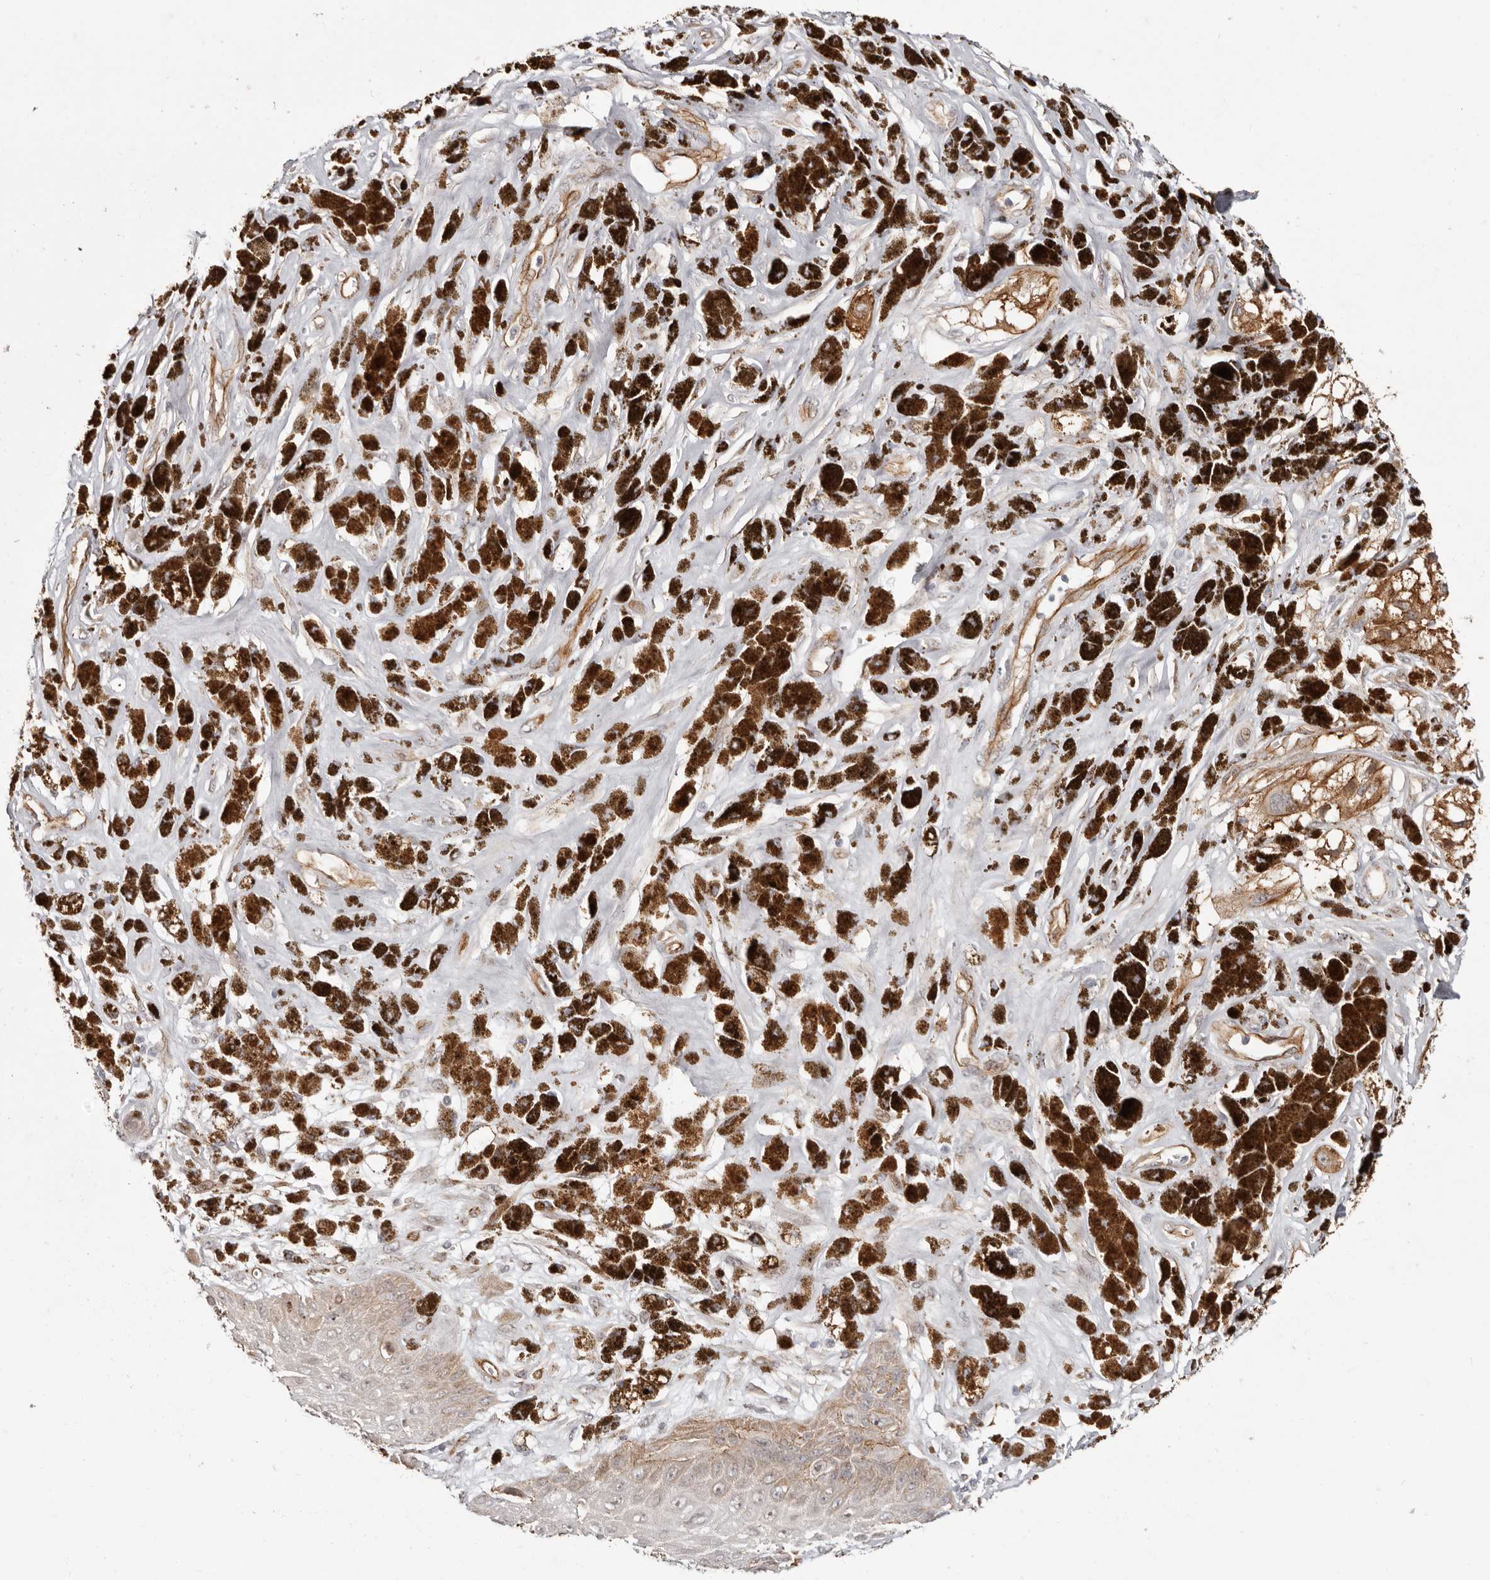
{"staining": {"intensity": "strong", "quantity": ">75%", "location": "cytoplasmic/membranous"}, "tissue": "melanoma", "cell_type": "Tumor cells", "image_type": "cancer", "snomed": [{"axis": "morphology", "description": "Malignant melanoma, NOS"}, {"axis": "topography", "description": "Skin"}], "caption": "Melanoma stained with DAB IHC displays high levels of strong cytoplasmic/membranous staining in approximately >75% of tumor cells. Using DAB (3,3'-diaminobenzidine) (brown) and hematoxylin (blue) stains, captured at high magnification using brightfield microscopy.", "gene": "SZT2", "patient": {"sex": "male", "age": 88}}